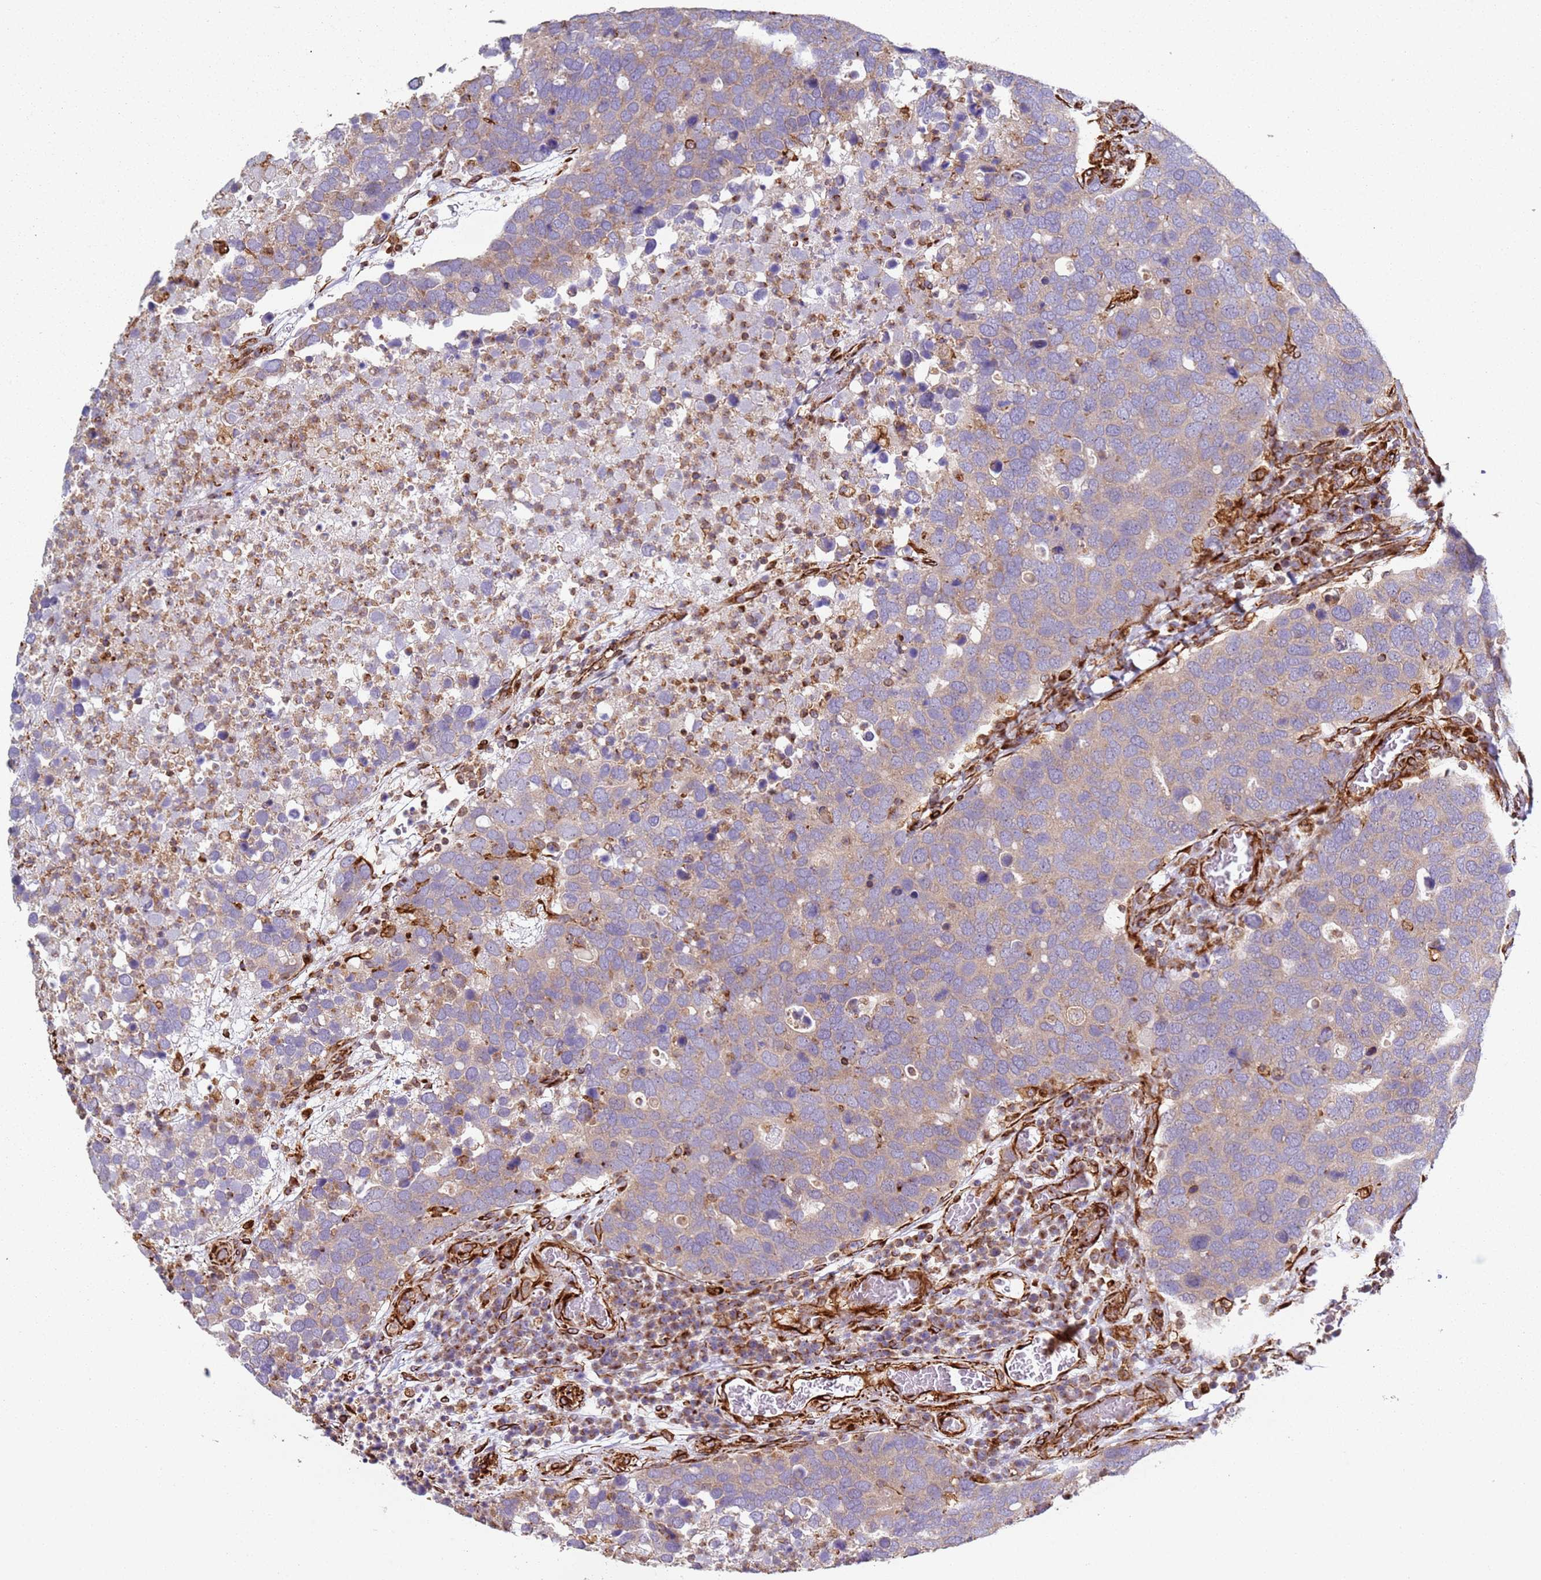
{"staining": {"intensity": "weak", "quantity": "25%-75%", "location": "cytoplasmic/membranous"}, "tissue": "breast cancer", "cell_type": "Tumor cells", "image_type": "cancer", "snomed": [{"axis": "morphology", "description": "Duct carcinoma"}, {"axis": "topography", "description": "Breast"}], "caption": "This micrograph reveals immunohistochemistry staining of infiltrating ductal carcinoma (breast), with low weak cytoplasmic/membranous expression in about 25%-75% of tumor cells.", "gene": "SNAPIN", "patient": {"sex": "female", "age": 83}}